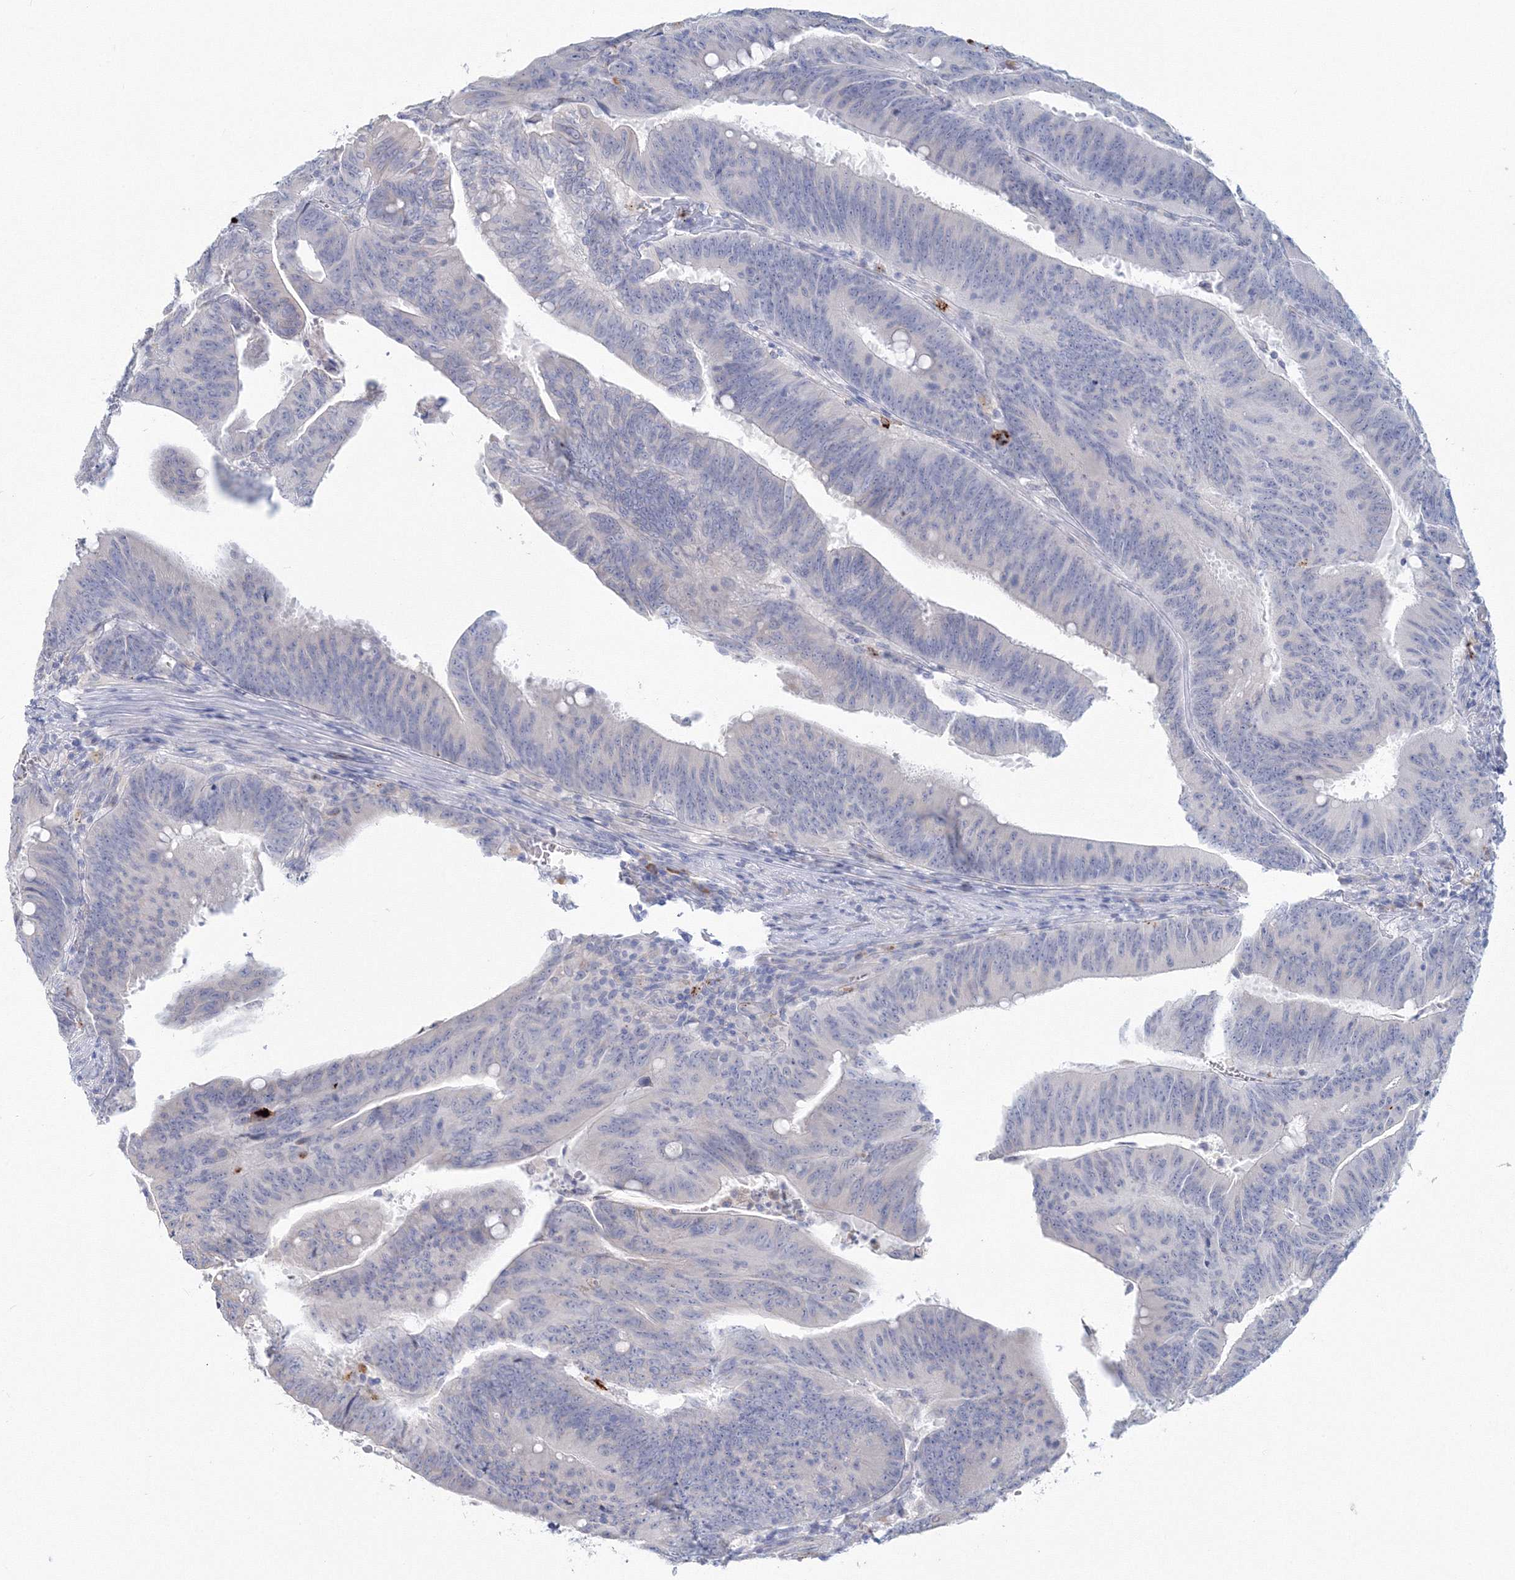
{"staining": {"intensity": "negative", "quantity": "none", "location": "none"}, "tissue": "colorectal cancer", "cell_type": "Tumor cells", "image_type": "cancer", "snomed": [{"axis": "morphology", "description": "Adenocarcinoma, NOS"}, {"axis": "topography", "description": "Colon"}], "caption": "Immunohistochemistry photomicrograph of human colorectal cancer (adenocarcinoma) stained for a protein (brown), which demonstrates no expression in tumor cells.", "gene": "VSIG1", "patient": {"sex": "male", "age": 45}}